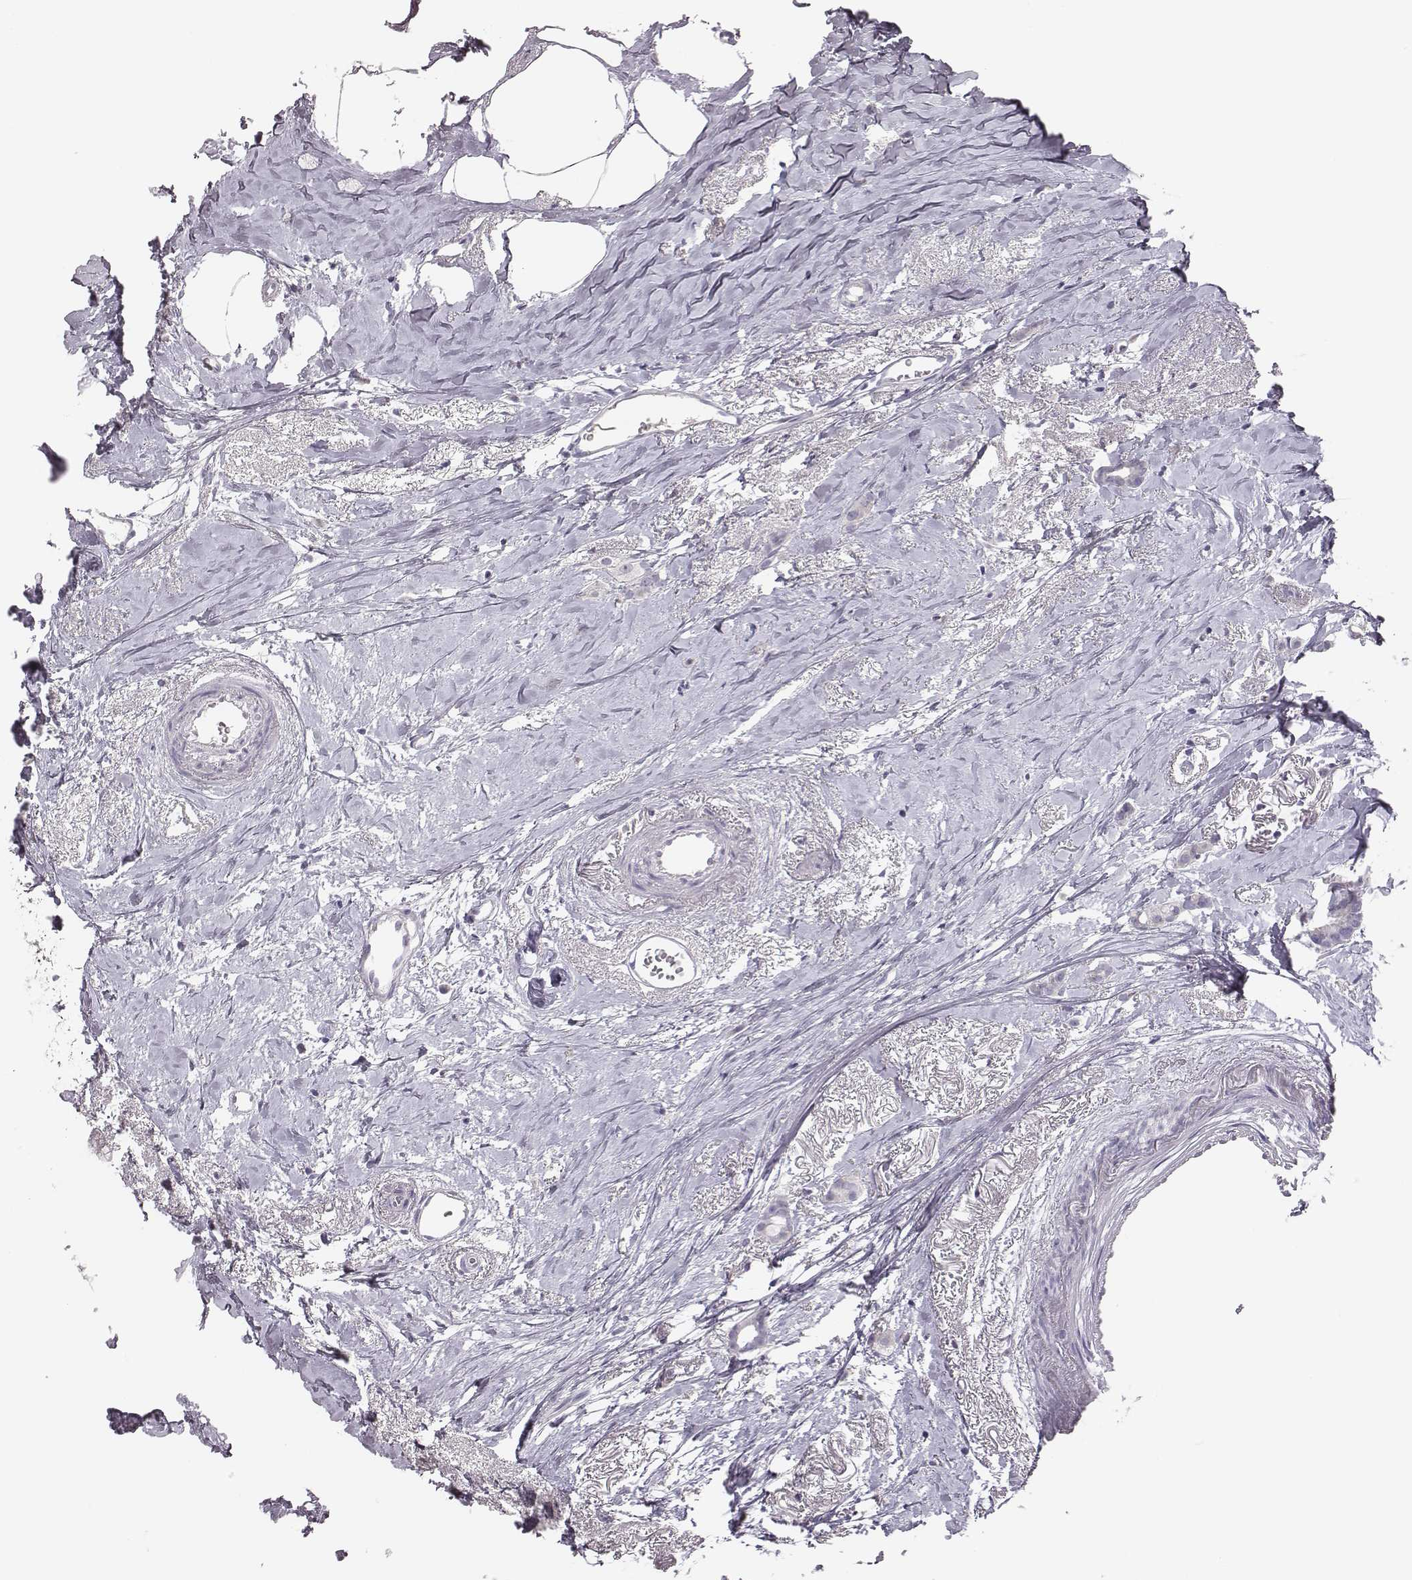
{"staining": {"intensity": "negative", "quantity": "none", "location": "none"}, "tissue": "breast cancer", "cell_type": "Tumor cells", "image_type": "cancer", "snomed": [{"axis": "morphology", "description": "Duct carcinoma"}, {"axis": "topography", "description": "Breast"}], "caption": "High magnification brightfield microscopy of breast cancer stained with DAB (brown) and counterstained with hematoxylin (blue): tumor cells show no significant expression.", "gene": "GUCA1A", "patient": {"sex": "female", "age": 40}}